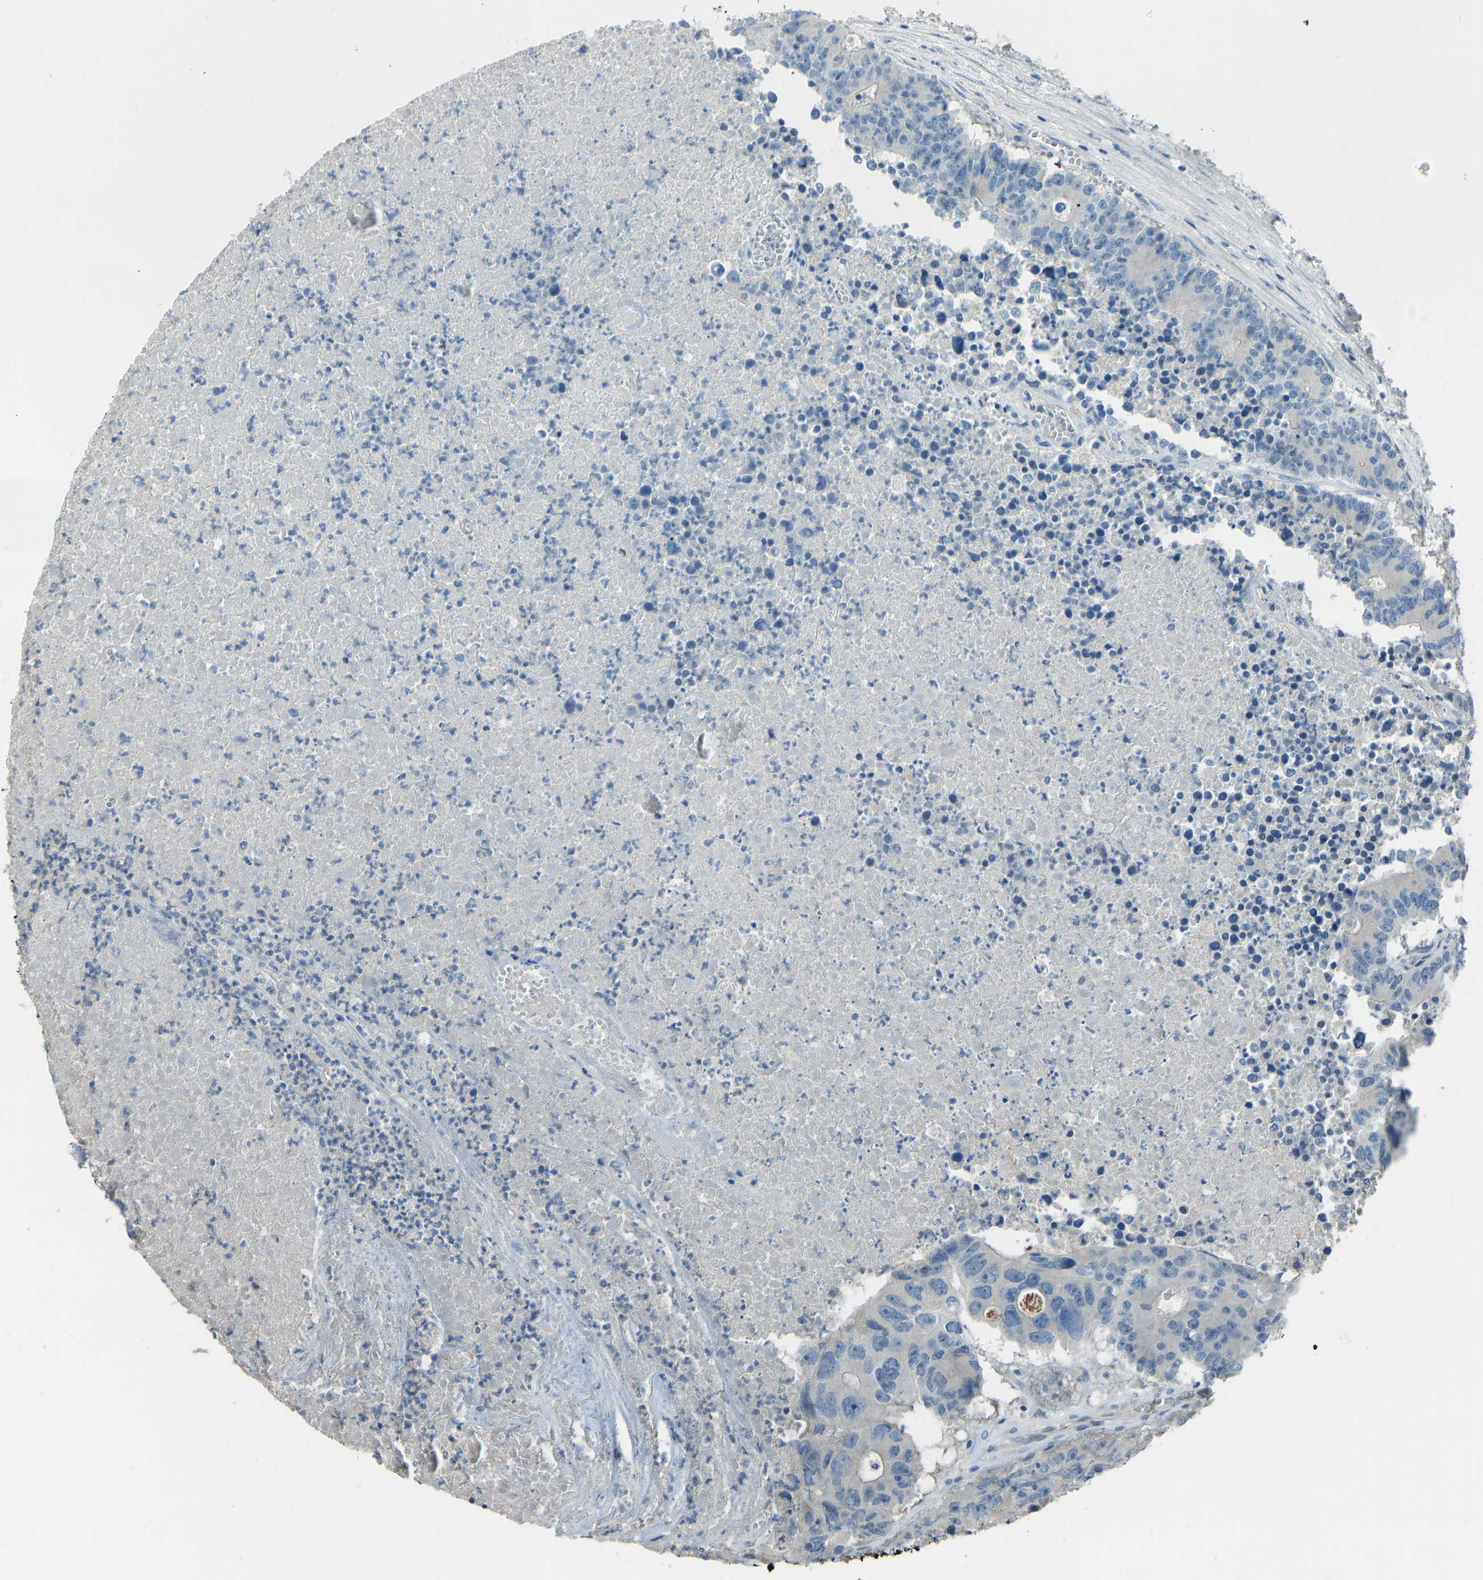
{"staining": {"intensity": "negative", "quantity": "none", "location": "none"}, "tissue": "colorectal cancer", "cell_type": "Tumor cells", "image_type": "cancer", "snomed": [{"axis": "morphology", "description": "Adenocarcinoma, NOS"}, {"axis": "topography", "description": "Colon"}], "caption": "The immunohistochemistry image has no significant staining in tumor cells of colorectal adenocarcinoma tissue.", "gene": "FBLN2", "patient": {"sex": "male", "age": 87}}